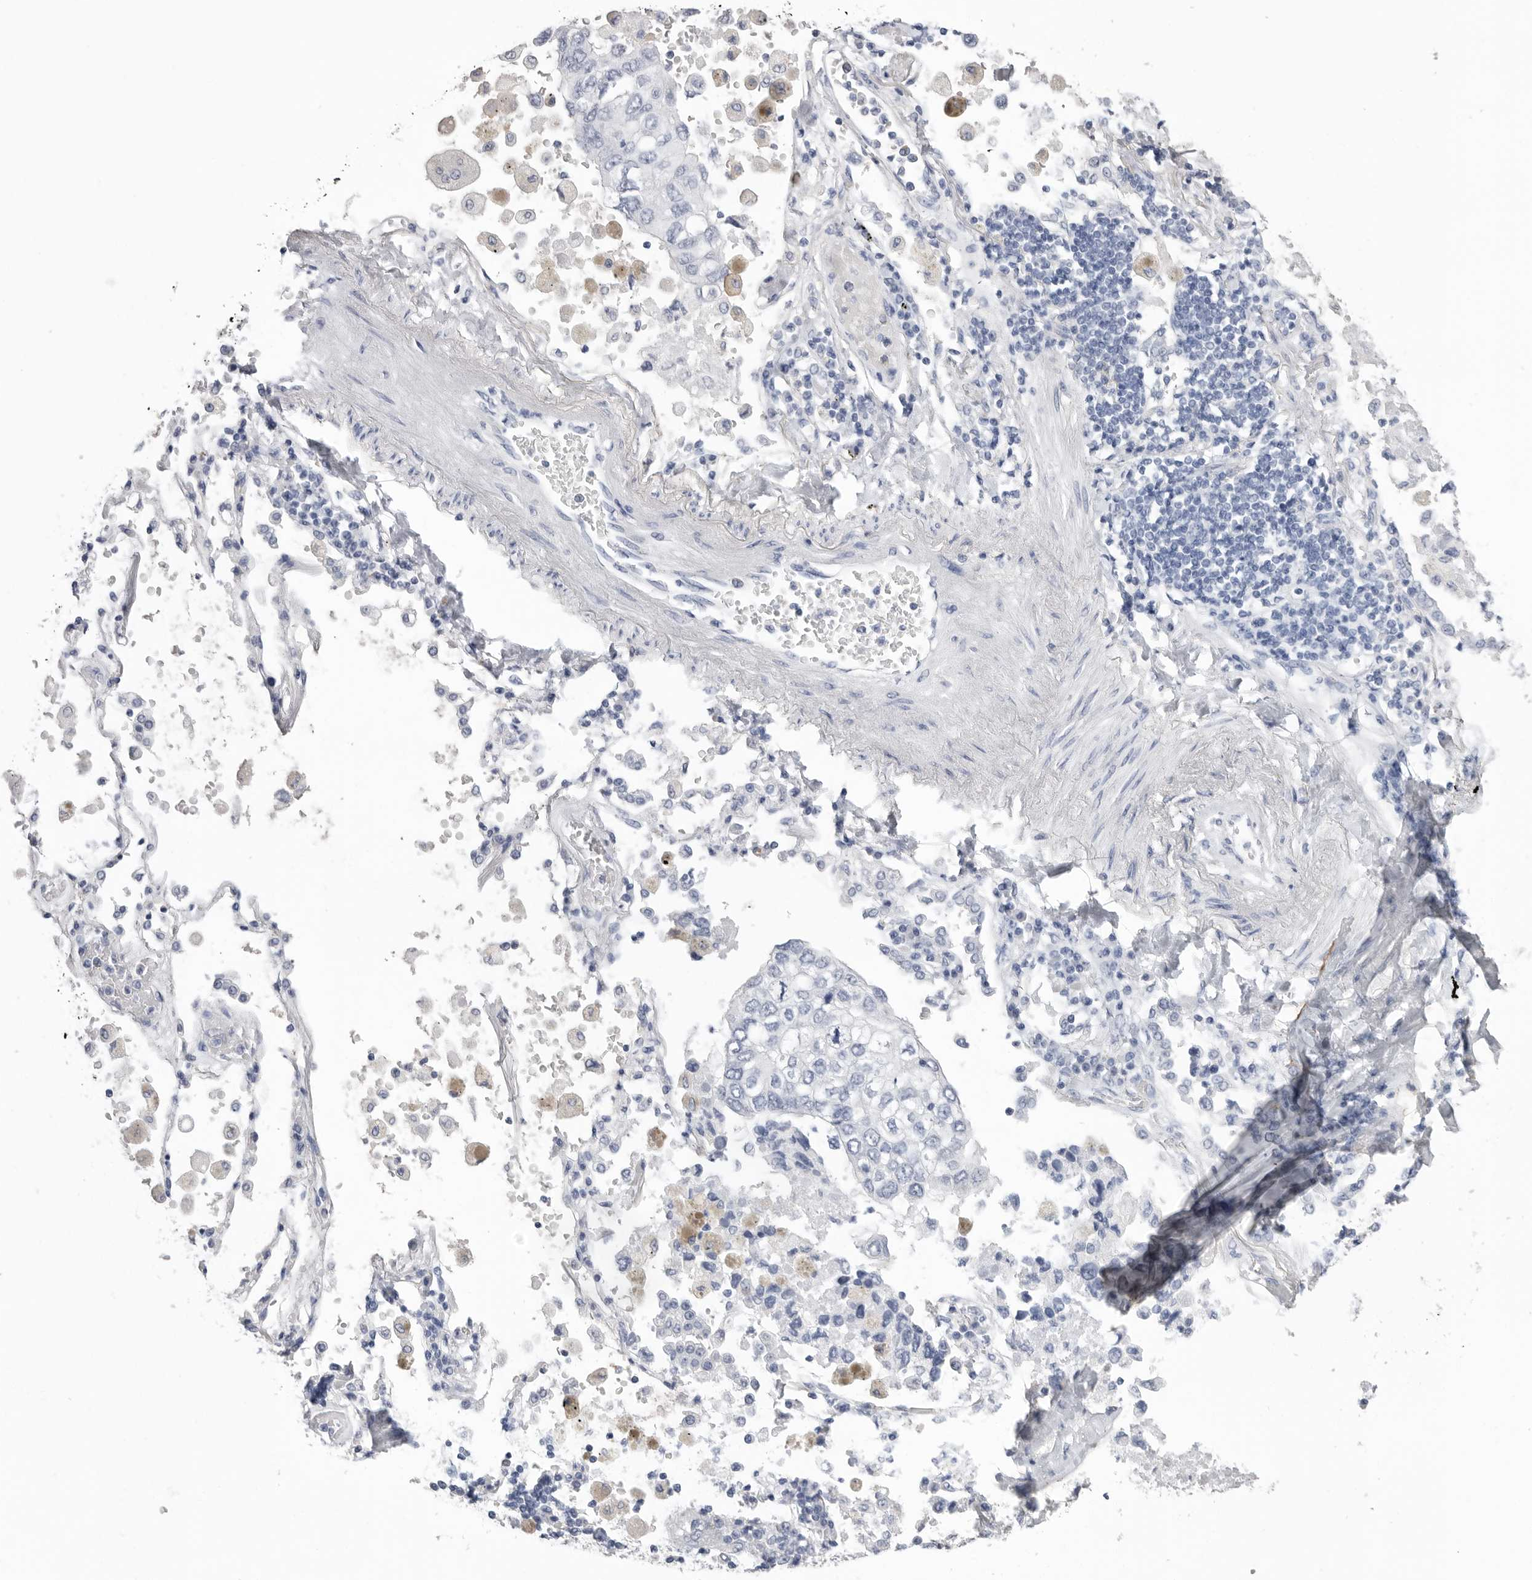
{"staining": {"intensity": "negative", "quantity": "none", "location": "none"}, "tissue": "lung cancer", "cell_type": "Tumor cells", "image_type": "cancer", "snomed": [{"axis": "morphology", "description": "Adenocarcinoma, NOS"}, {"axis": "topography", "description": "Lung"}], "caption": "Tumor cells show no significant protein expression in adenocarcinoma (lung).", "gene": "APOA2", "patient": {"sex": "male", "age": 63}}